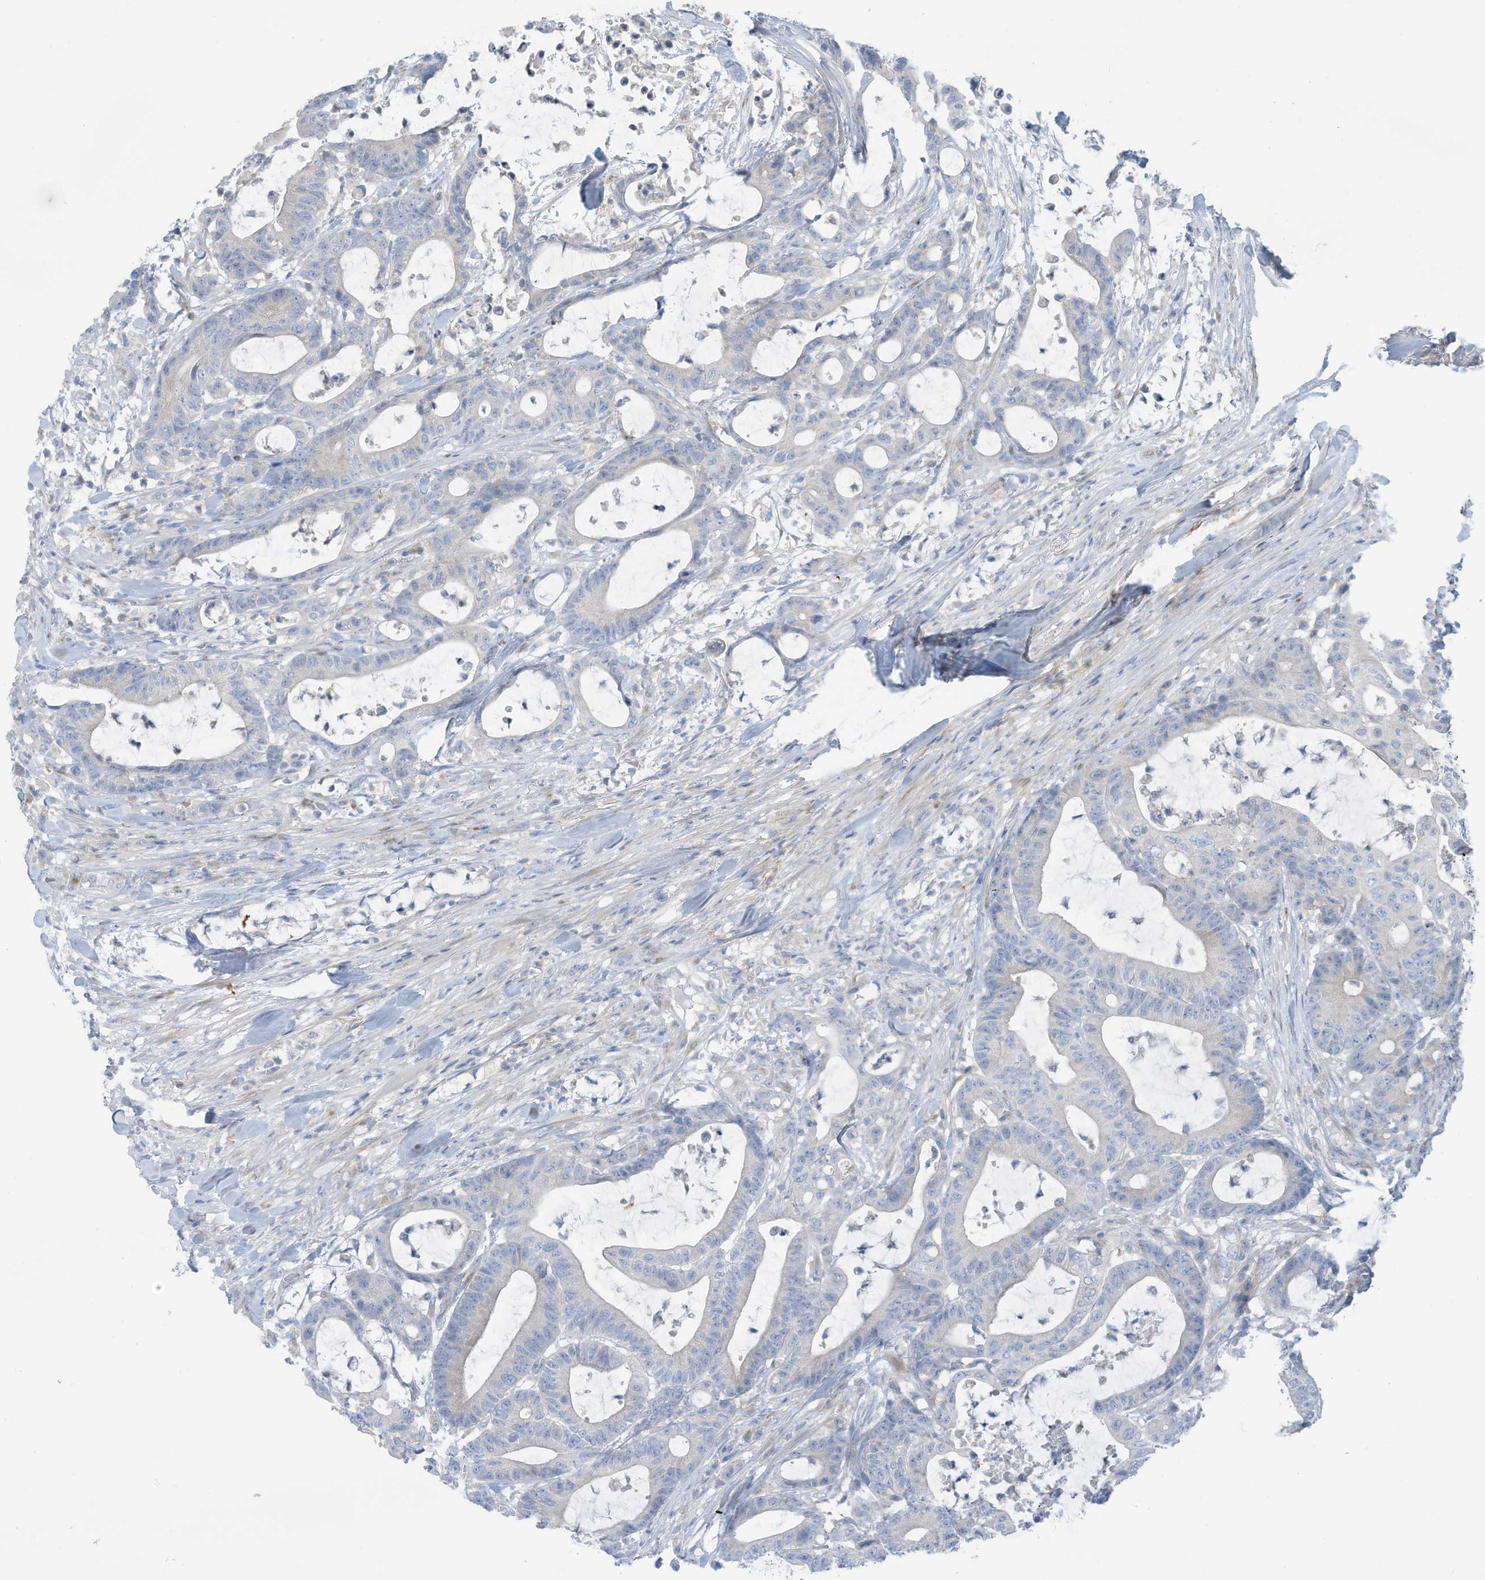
{"staining": {"intensity": "negative", "quantity": "none", "location": "none"}, "tissue": "colorectal cancer", "cell_type": "Tumor cells", "image_type": "cancer", "snomed": [{"axis": "morphology", "description": "Adenocarcinoma, NOS"}, {"axis": "topography", "description": "Colon"}], "caption": "Human colorectal adenocarcinoma stained for a protein using IHC exhibits no staining in tumor cells.", "gene": "TRMT2B", "patient": {"sex": "female", "age": 84}}